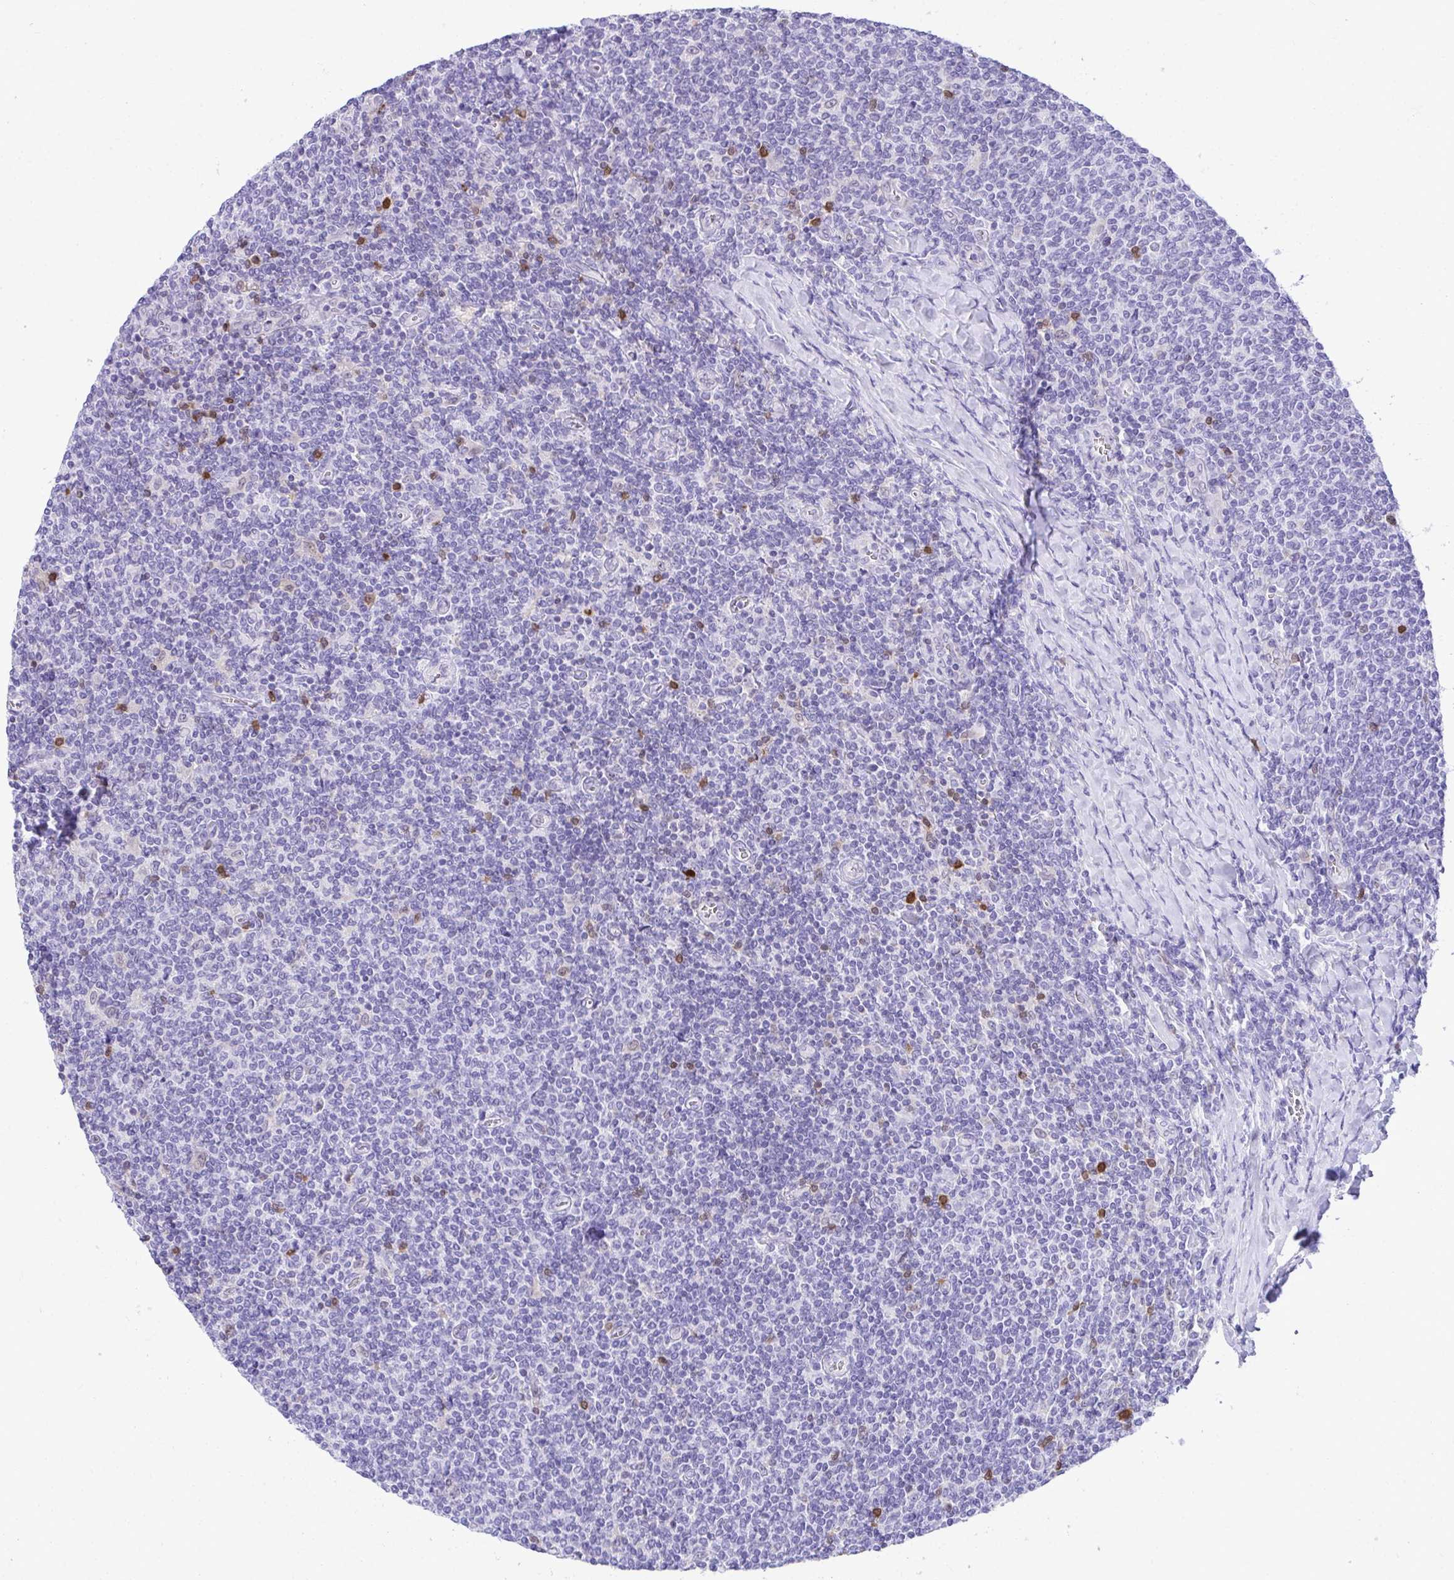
{"staining": {"intensity": "negative", "quantity": "none", "location": "none"}, "tissue": "lymphoma", "cell_type": "Tumor cells", "image_type": "cancer", "snomed": [{"axis": "morphology", "description": "Malignant lymphoma, non-Hodgkin's type, Low grade"}, {"axis": "topography", "description": "Lymph node"}], "caption": "A high-resolution histopathology image shows IHC staining of lymphoma, which exhibits no significant positivity in tumor cells.", "gene": "PGM2L1", "patient": {"sex": "male", "age": 52}}